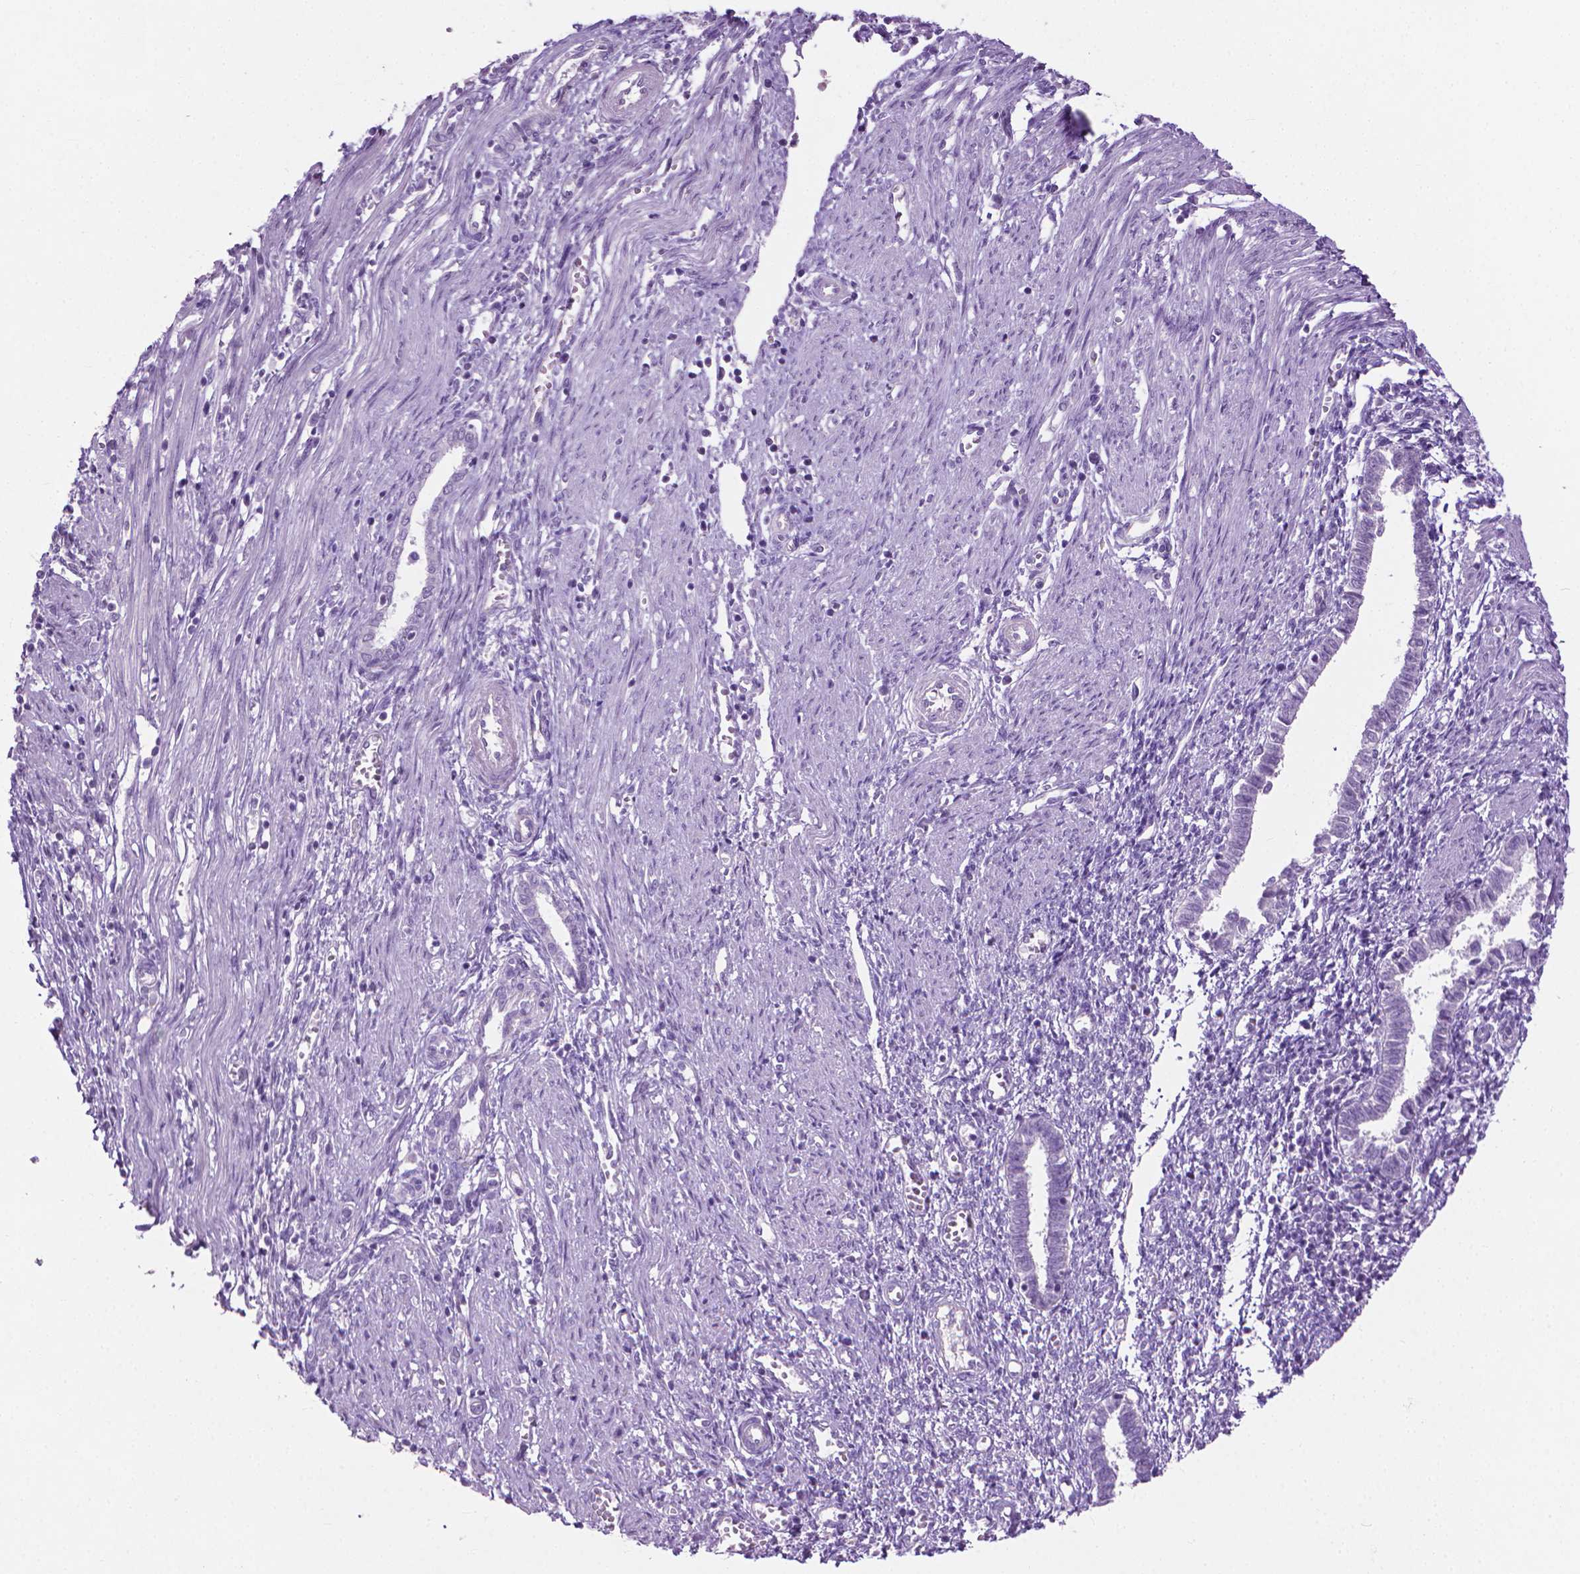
{"staining": {"intensity": "negative", "quantity": "none", "location": "none"}, "tissue": "endometrial cancer", "cell_type": "Tumor cells", "image_type": "cancer", "snomed": [{"axis": "morphology", "description": "Adenocarcinoma, NOS"}, {"axis": "topography", "description": "Endometrium"}], "caption": "The IHC photomicrograph has no significant positivity in tumor cells of endometrial adenocarcinoma tissue.", "gene": "KRT73", "patient": {"sex": "female", "age": 43}}